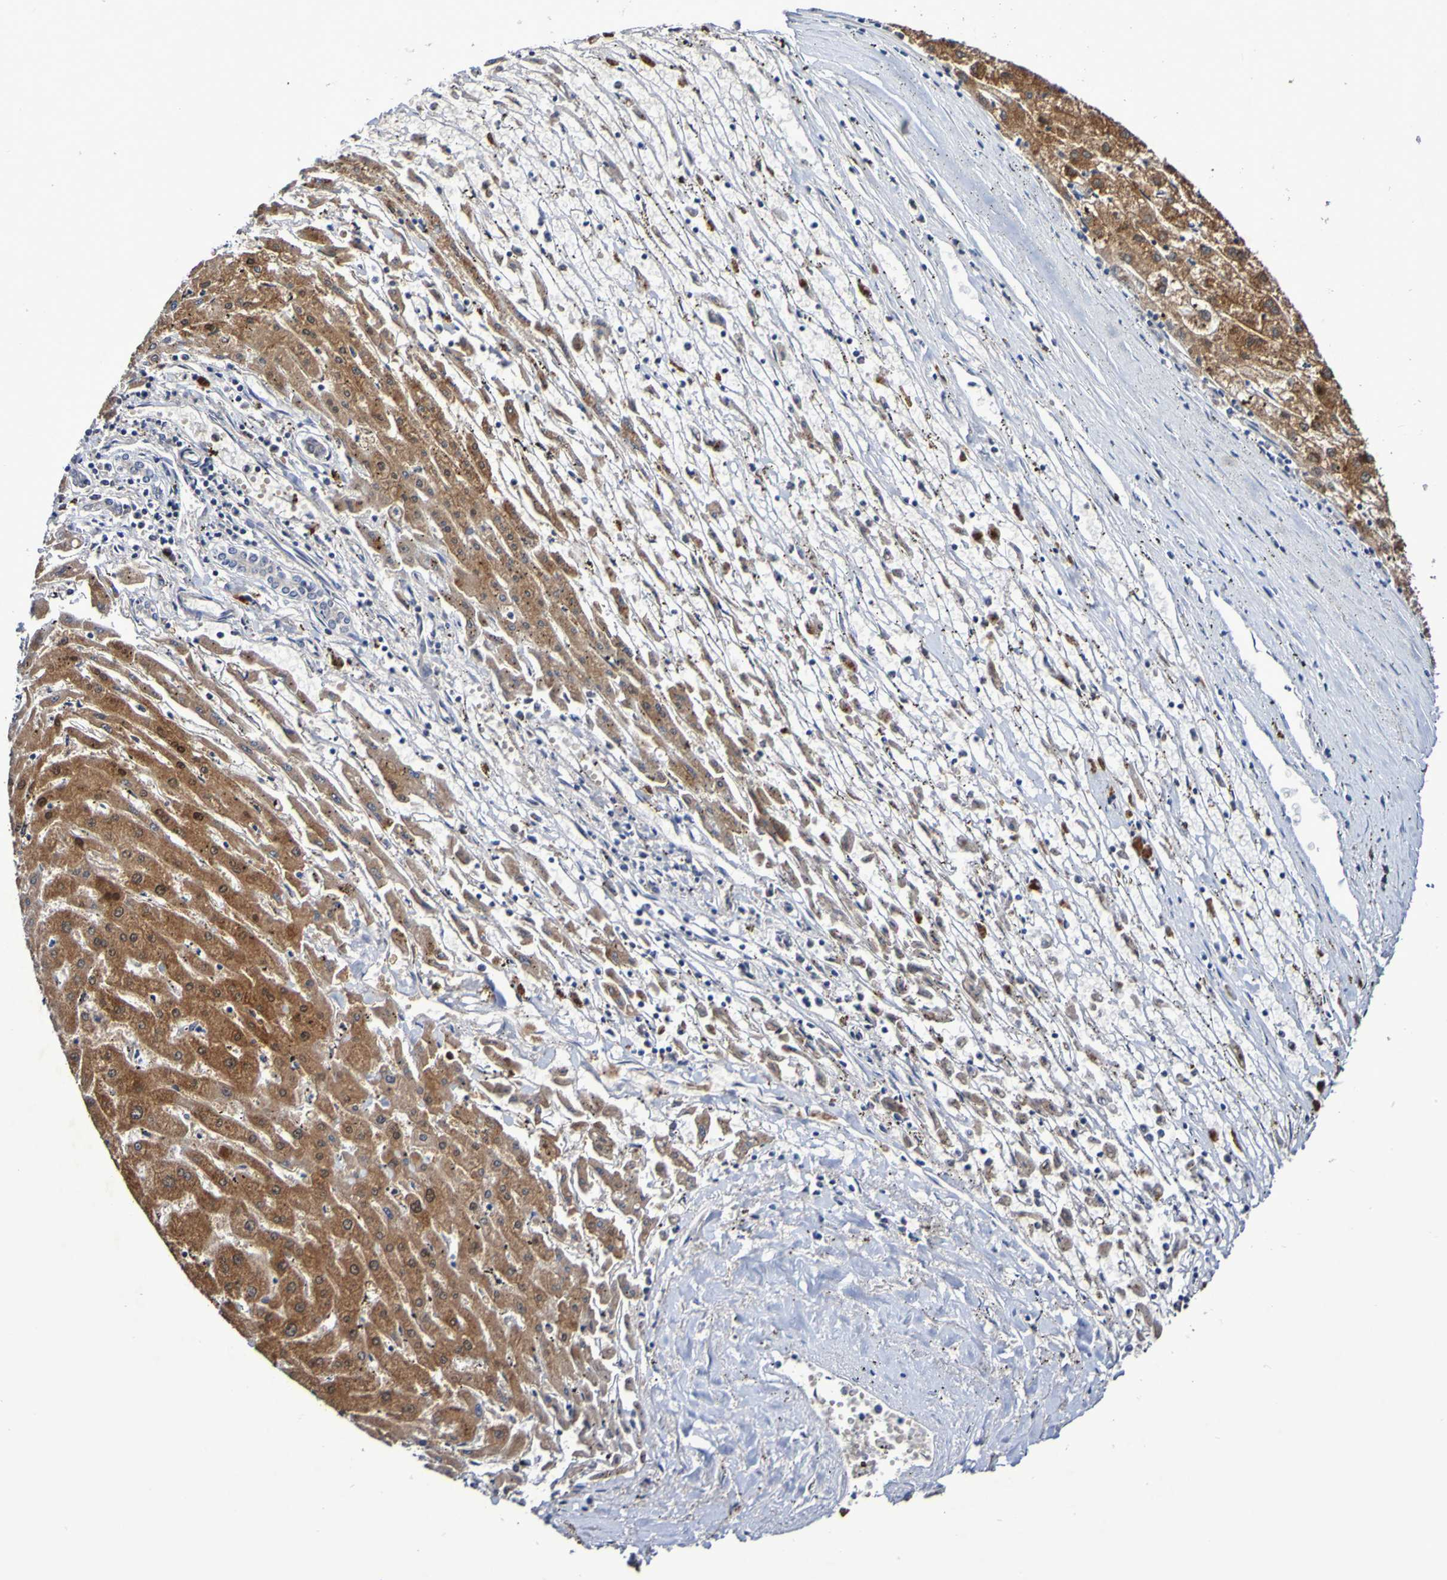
{"staining": {"intensity": "strong", "quantity": ">75%", "location": "cytoplasmic/membranous"}, "tissue": "liver cancer", "cell_type": "Tumor cells", "image_type": "cancer", "snomed": [{"axis": "morphology", "description": "Carcinoma, Hepatocellular, NOS"}, {"axis": "topography", "description": "Liver"}], "caption": "Tumor cells exhibit strong cytoplasmic/membranous positivity in about >75% of cells in hepatocellular carcinoma (liver). Nuclei are stained in blue.", "gene": "PTP4A2", "patient": {"sex": "male", "age": 72}}